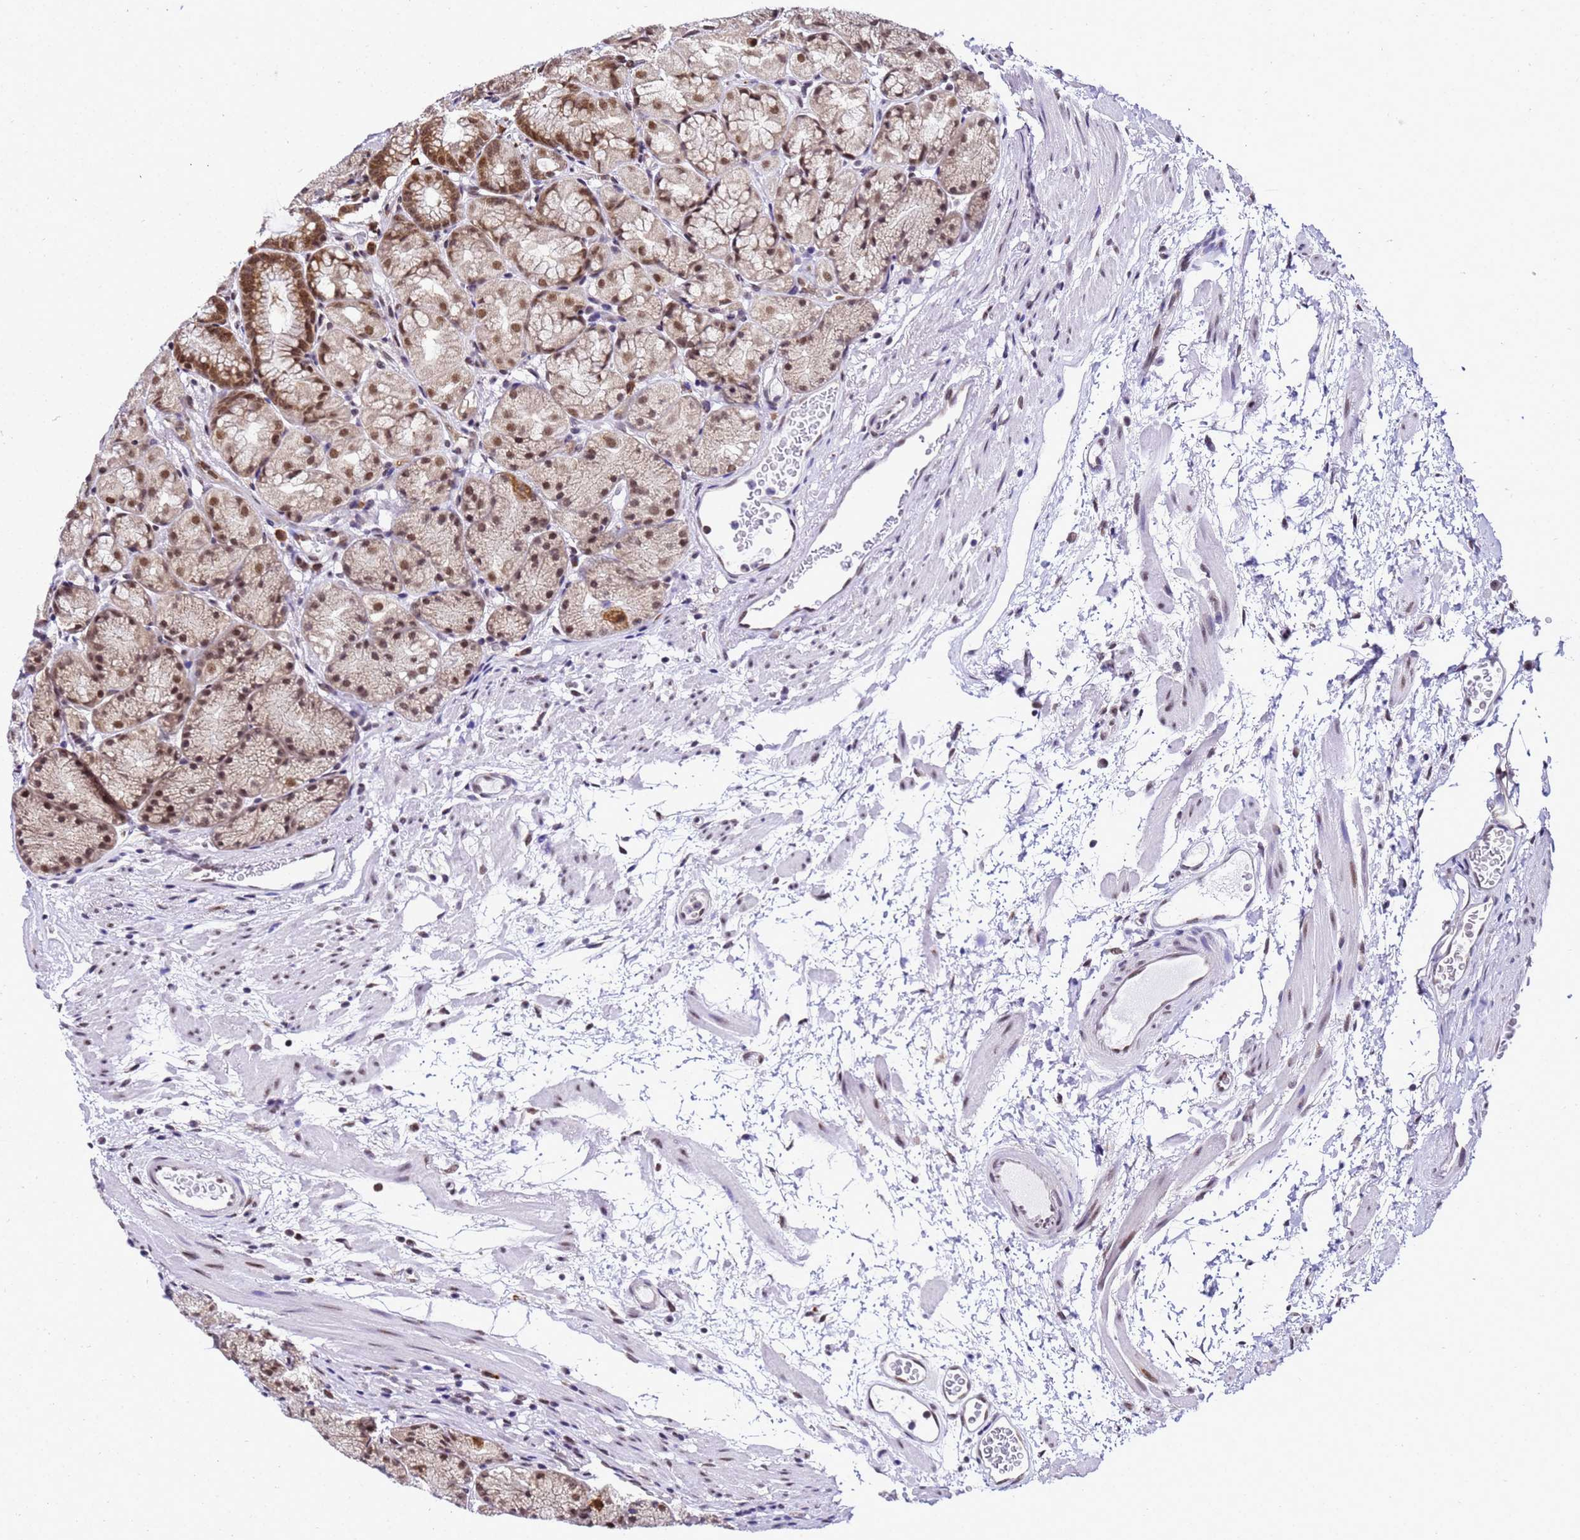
{"staining": {"intensity": "moderate", "quantity": ">75%", "location": "cytoplasmic/membranous,nuclear"}, "tissue": "stomach", "cell_type": "Glandular cells", "image_type": "normal", "snomed": [{"axis": "morphology", "description": "Normal tissue, NOS"}, {"axis": "topography", "description": "Stomach"}], "caption": "High-power microscopy captured an immunohistochemistry (IHC) histopathology image of benign stomach, revealing moderate cytoplasmic/membranous,nuclear positivity in approximately >75% of glandular cells. (Brightfield microscopy of DAB IHC at high magnification).", "gene": "SMN1", "patient": {"sex": "male", "age": 63}}